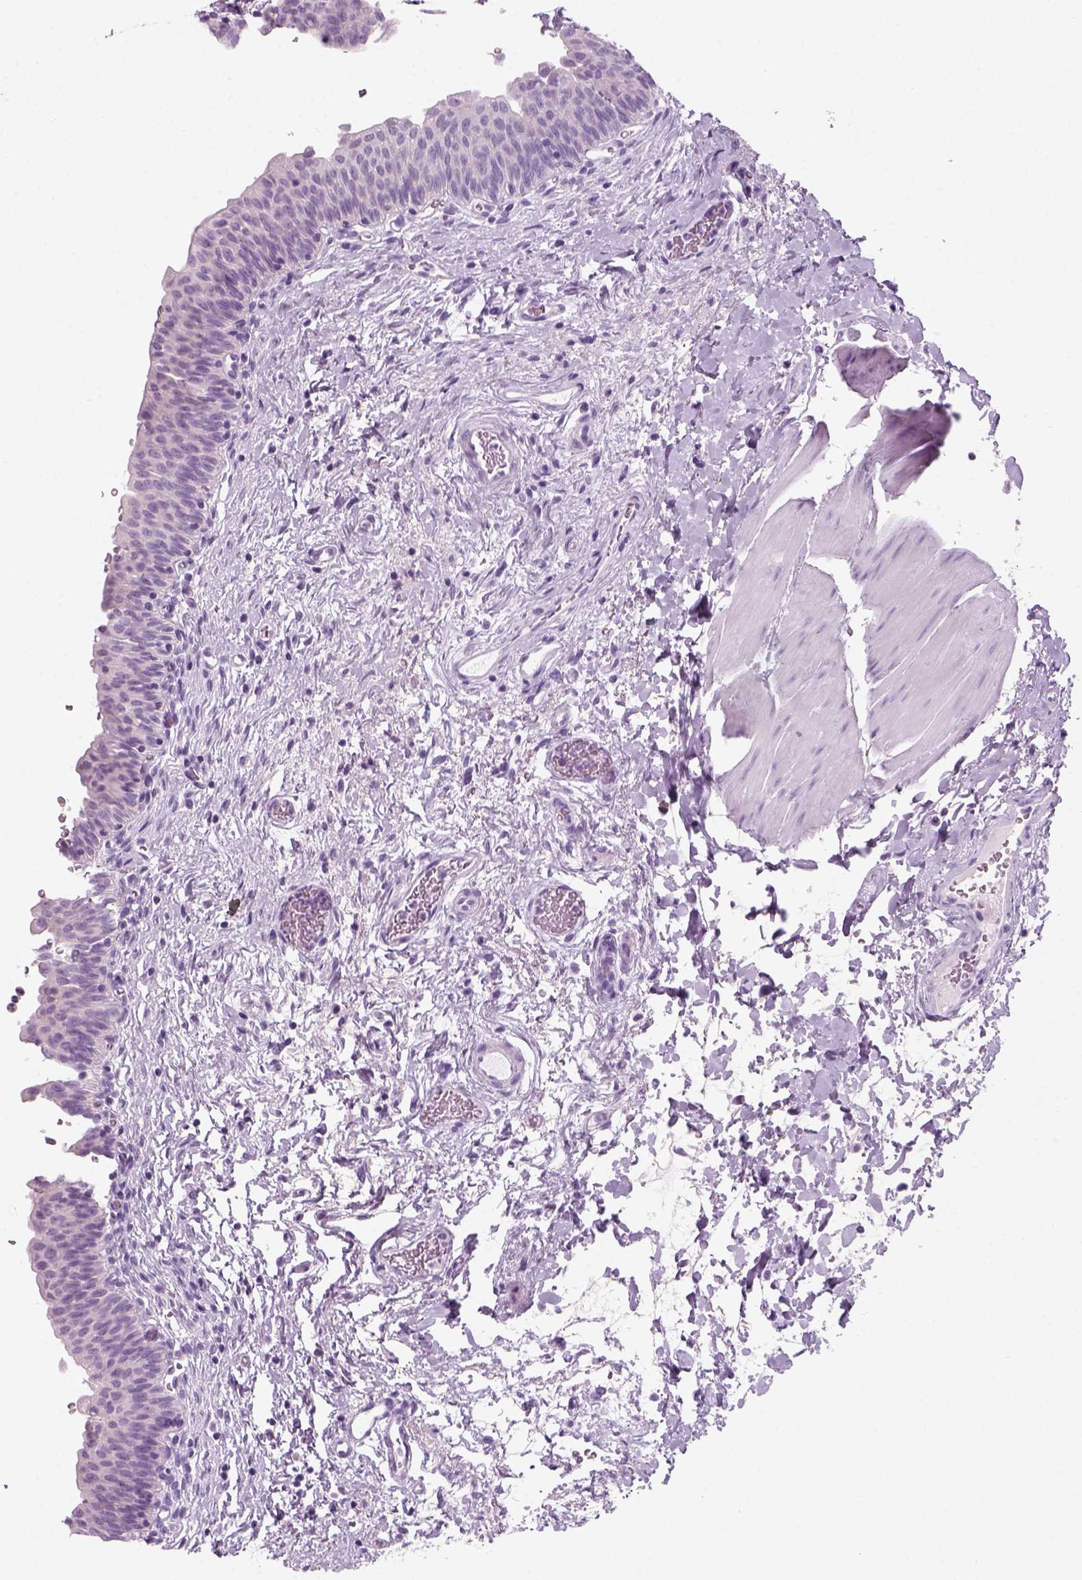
{"staining": {"intensity": "negative", "quantity": "none", "location": "none"}, "tissue": "urinary bladder", "cell_type": "Urothelial cells", "image_type": "normal", "snomed": [{"axis": "morphology", "description": "Normal tissue, NOS"}, {"axis": "topography", "description": "Urinary bladder"}], "caption": "The image exhibits no staining of urothelial cells in benign urinary bladder. Nuclei are stained in blue.", "gene": "KRTAP11", "patient": {"sex": "male", "age": 56}}